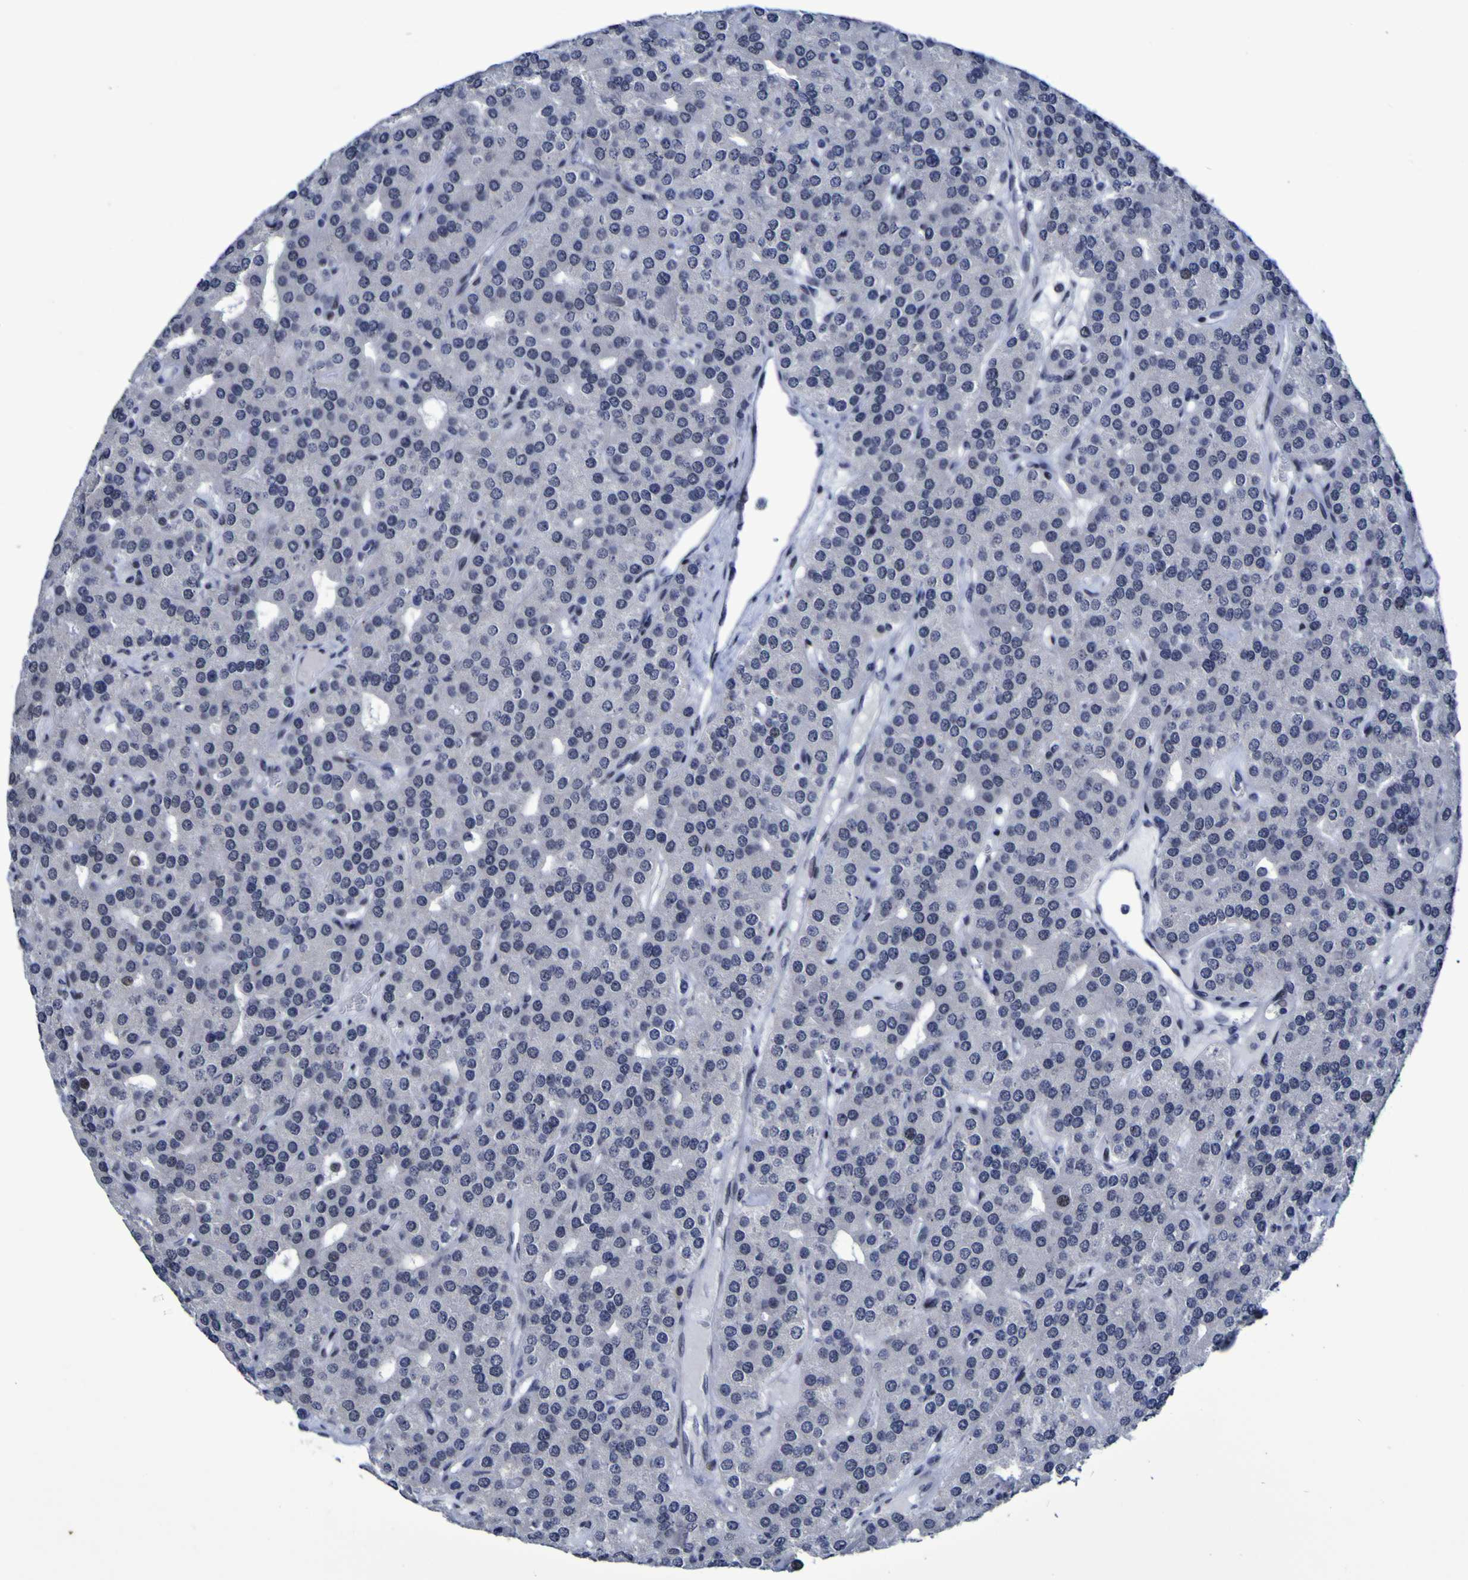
{"staining": {"intensity": "weak", "quantity": "25%-75%", "location": "nuclear"}, "tissue": "parathyroid gland", "cell_type": "Glandular cells", "image_type": "normal", "snomed": [{"axis": "morphology", "description": "Normal tissue, NOS"}, {"axis": "morphology", "description": "Adenoma, NOS"}, {"axis": "topography", "description": "Parathyroid gland"}], "caption": "Immunohistochemistry (IHC) (DAB (3,3'-diaminobenzidine)) staining of normal human parathyroid gland reveals weak nuclear protein expression in approximately 25%-75% of glandular cells.", "gene": "MBD3", "patient": {"sex": "female", "age": 86}}